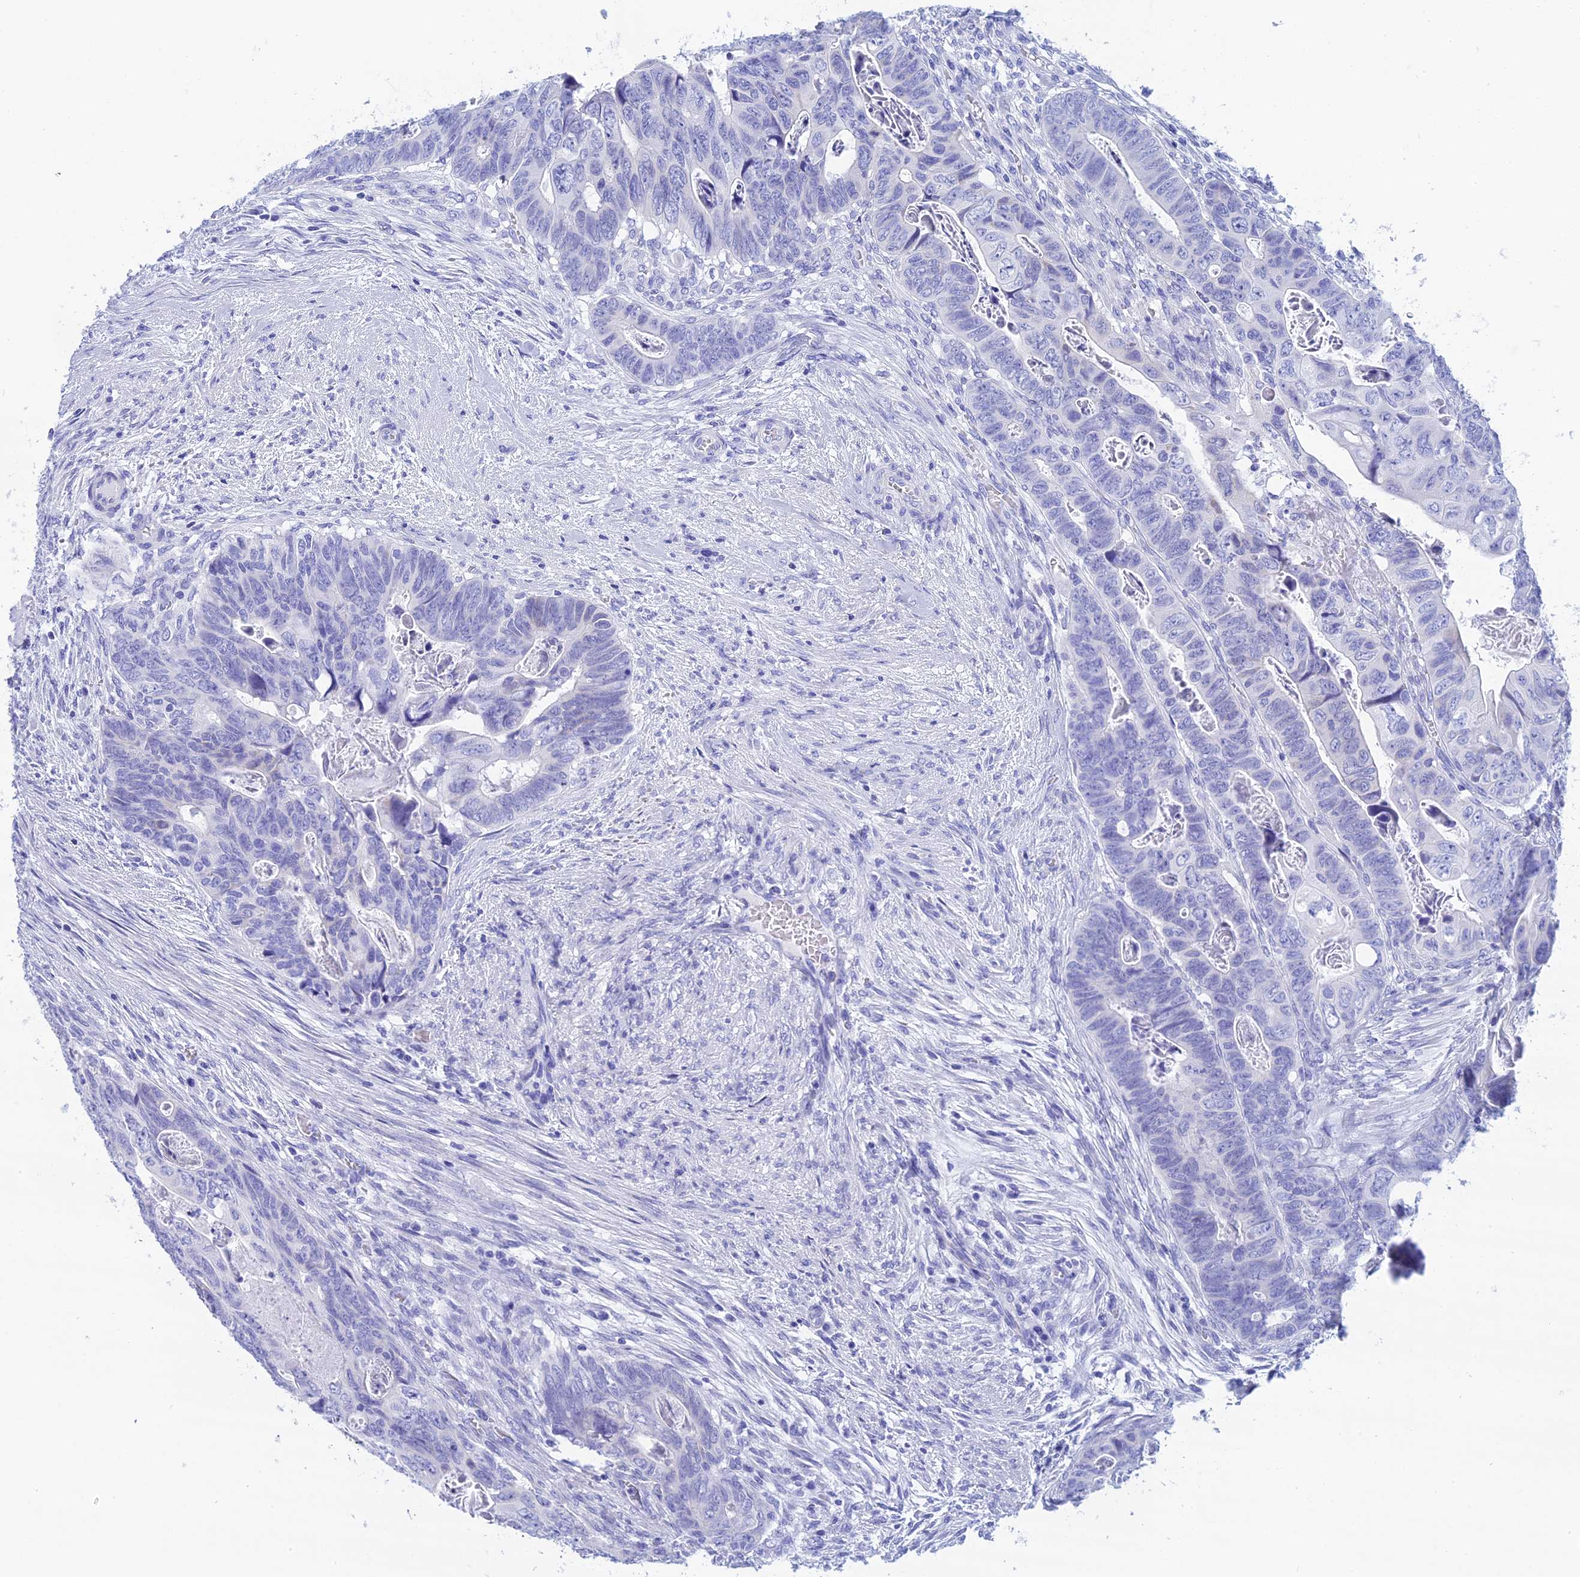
{"staining": {"intensity": "negative", "quantity": "none", "location": "none"}, "tissue": "colorectal cancer", "cell_type": "Tumor cells", "image_type": "cancer", "snomed": [{"axis": "morphology", "description": "Adenocarcinoma, NOS"}, {"axis": "topography", "description": "Rectum"}], "caption": "This photomicrograph is of colorectal cancer stained with IHC to label a protein in brown with the nuclei are counter-stained blue. There is no positivity in tumor cells.", "gene": "TEX101", "patient": {"sex": "female", "age": 78}}